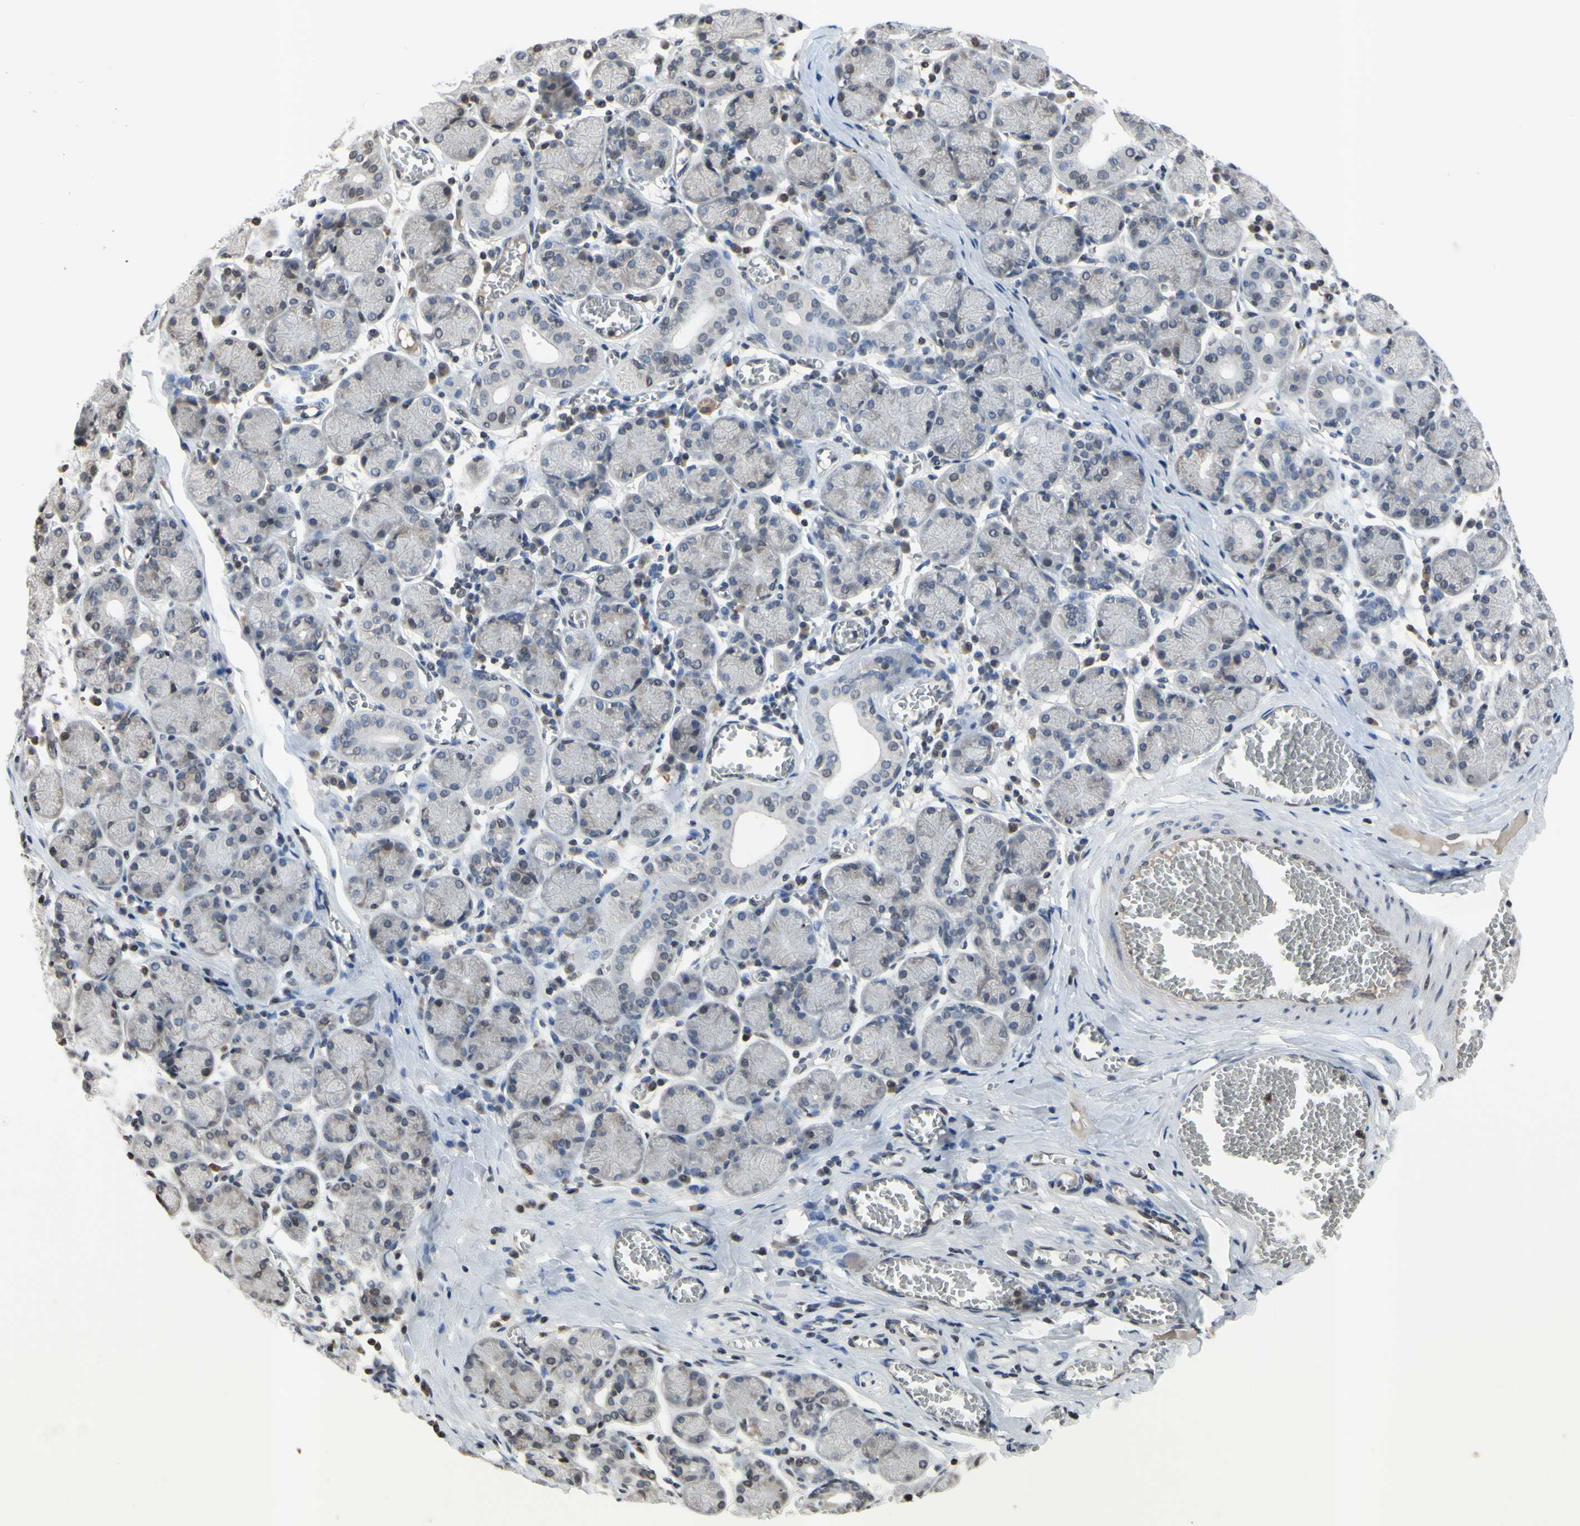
{"staining": {"intensity": "weak", "quantity": "<25%", "location": "cytoplasmic/membranous,nuclear"}, "tissue": "salivary gland", "cell_type": "Glandular cells", "image_type": "normal", "snomed": [{"axis": "morphology", "description": "Normal tissue, NOS"}, {"axis": "topography", "description": "Salivary gland"}], "caption": "An immunohistochemistry (IHC) histopathology image of unremarkable salivary gland is shown. There is no staining in glandular cells of salivary gland. (DAB (3,3'-diaminobenzidine) immunohistochemistry (IHC) visualized using brightfield microscopy, high magnification).", "gene": "ARG1", "patient": {"sex": "female", "age": 24}}